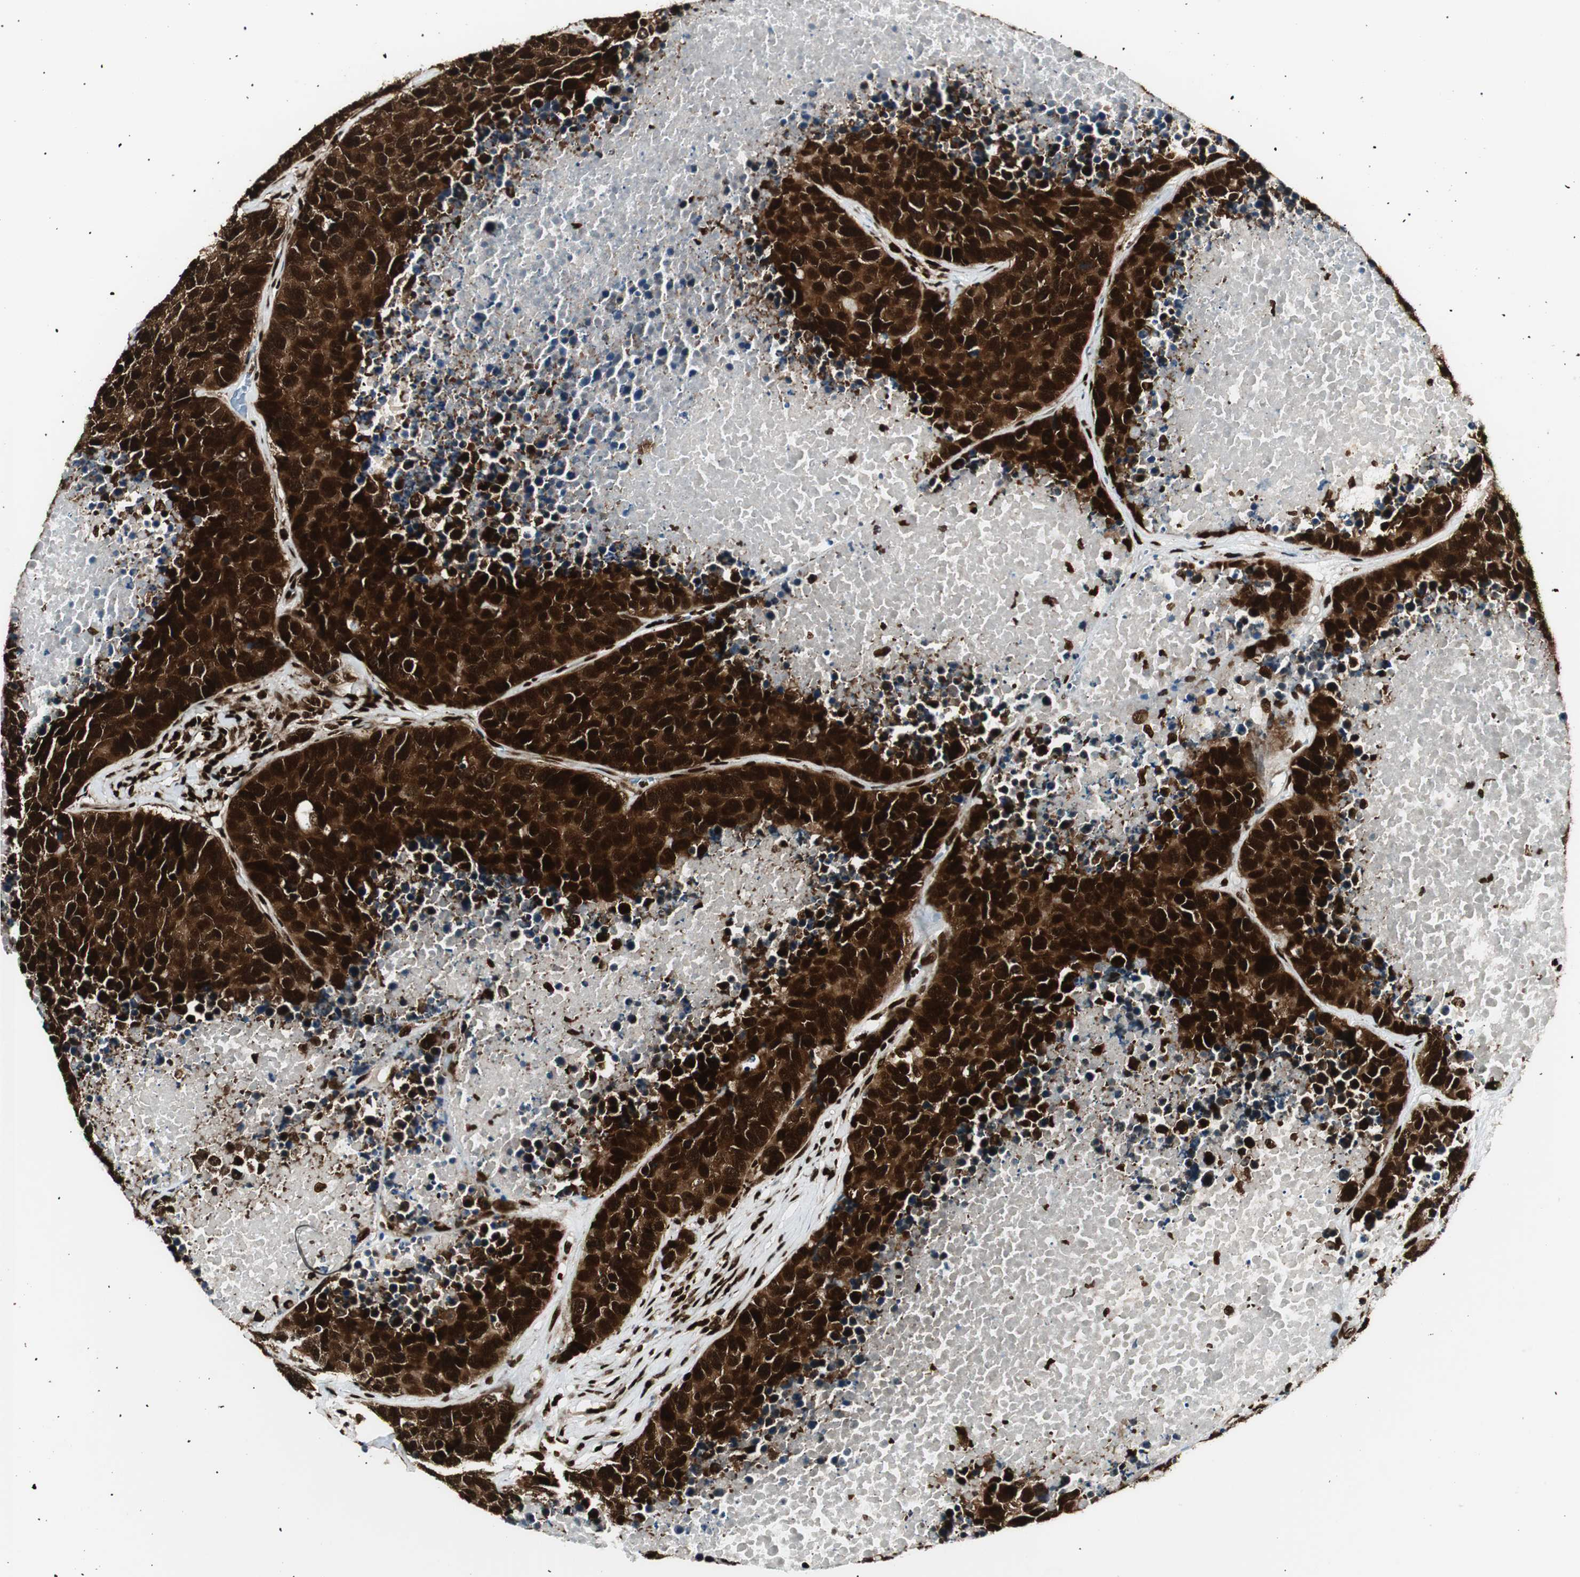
{"staining": {"intensity": "strong", "quantity": ">75%", "location": "cytoplasmic/membranous,nuclear"}, "tissue": "carcinoid", "cell_type": "Tumor cells", "image_type": "cancer", "snomed": [{"axis": "morphology", "description": "Carcinoid, malignant, NOS"}, {"axis": "topography", "description": "Lung"}], "caption": "An immunohistochemistry photomicrograph of tumor tissue is shown. Protein staining in brown shows strong cytoplasmic/membranous and nuclear positivity in carcinoid (malignant) within tumor cells. (DAB = brown stain, brightfield microscopy at high magnification).", "gene": "EWSR1", "patient": {"sex": "male", "age": 60}}